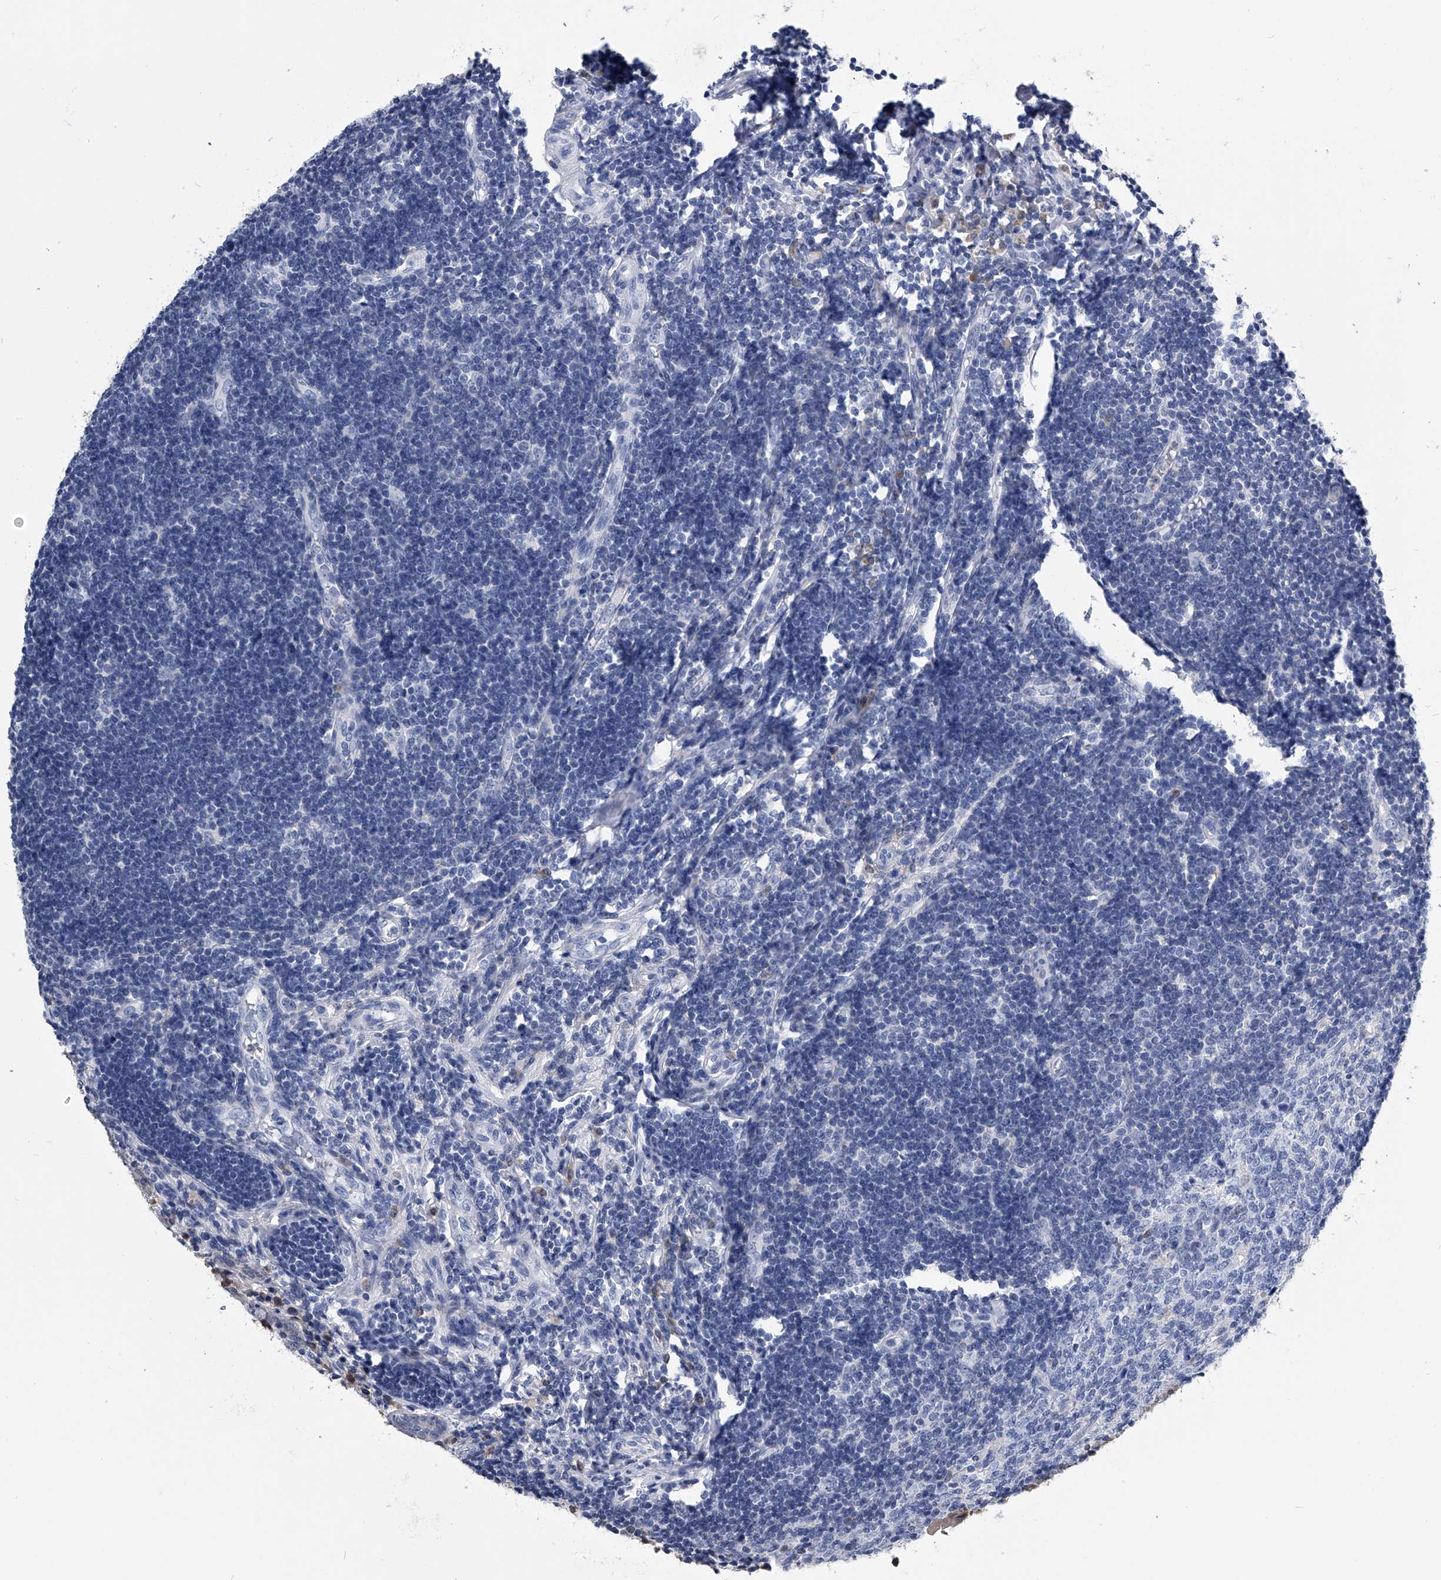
{"staining": {"intensity": "negative", "quantity": "none", "location": "none"}, "tissue": "appendix", "cell_type": "Glandular cells", "image_type": "normal", "snomed": [{"axis": "morphology", "description": "Normal tissue, NOS"}, {"axis": "topography", "description": "Appendix"}], "caption": "An immunohistochemistry image of unremarkable appendix is shown. There is no staining in glandular cells of appendix.", "gene": "PDXK", "patient": {"sex": "female", "age": 54}}